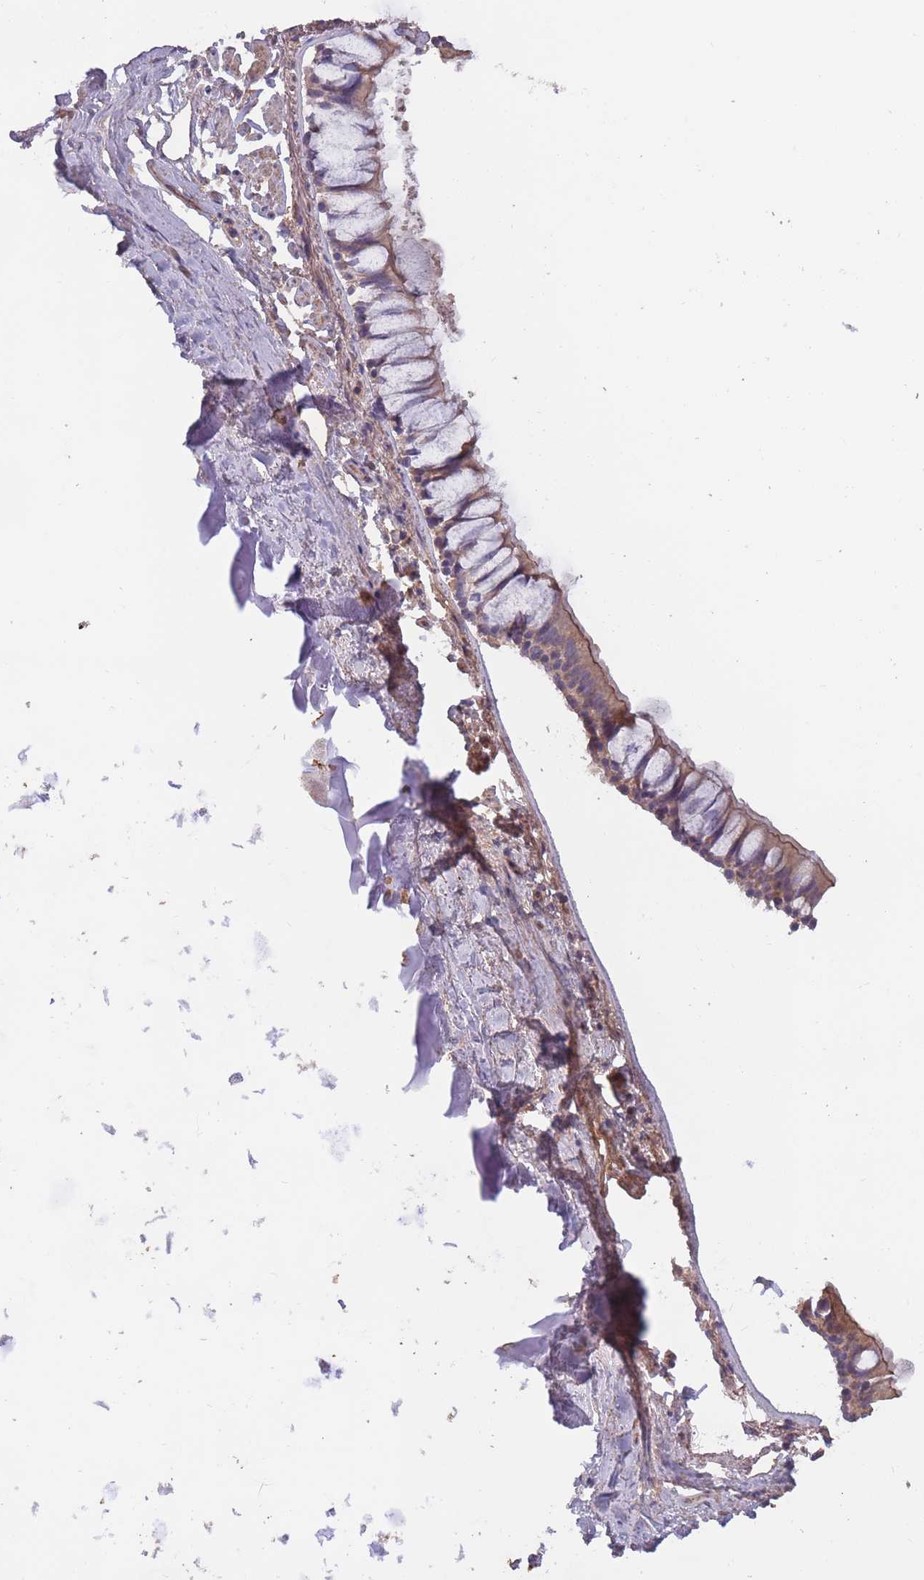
{"staining": {"intensity": "moderate", "quantity": "25%-75%", "location": "cytoplasmic/membranous"}, "tissue": "bronchus", "cell_type": "Respiratory epithelial cells", "image_type": "normal", "snomed": [{"axis": "morphology", "description": "Normal tissue, NOS"}, {"axis": "topography", "description": "Bronchus"}], "caption": "A brown stain labels moderate cytoplasmic/membranous positivity of a protein in respiratory epithelial cells of normal bronchus.", "gene": "KIAA1755", "patient": {"sex": "male", "age": 70}}